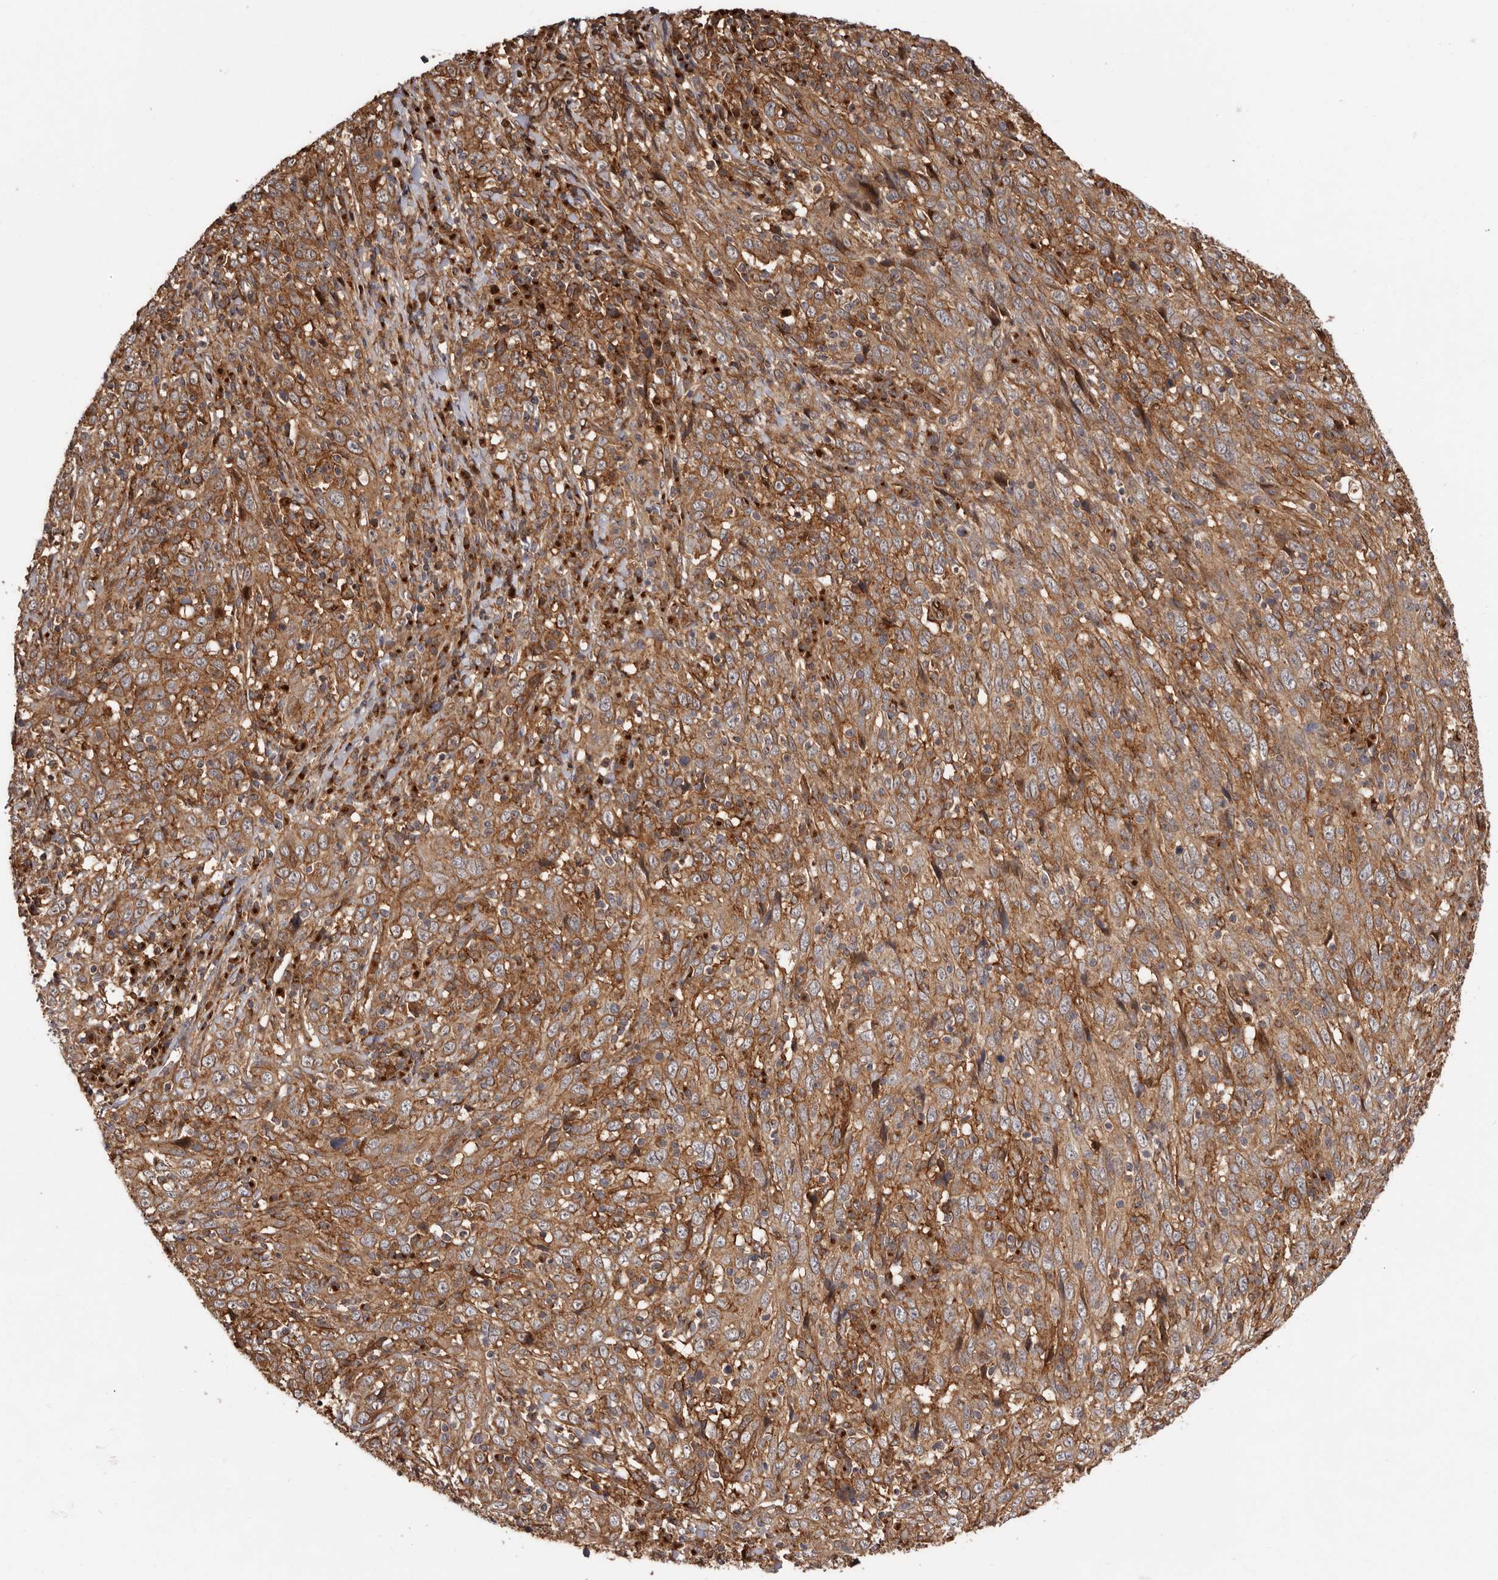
{"staining": {"intensity": "strong", "quantity": ">75%", "location": "cytoplasmic/membranous"}, "tissue": "cervical cancer", "cell_type": "Tumor cells", "image_type": "cancer", "snomed": [{"axis": "morphology", "description": "Squamous cell carcinoma, NOS"}, {"axis": "topography", "description": "Cervix"}], "caption": "Immunohistochemical staining of cervical cancer (squamous cell carcinoma) shows strong cytoplasmic/membranous protein staining in approximately >75% of tumor cells. (IHC, brightfield microscopy, high magnification).", "gene": "GPR27", "patient": {"sex": "female", "age": 46}}